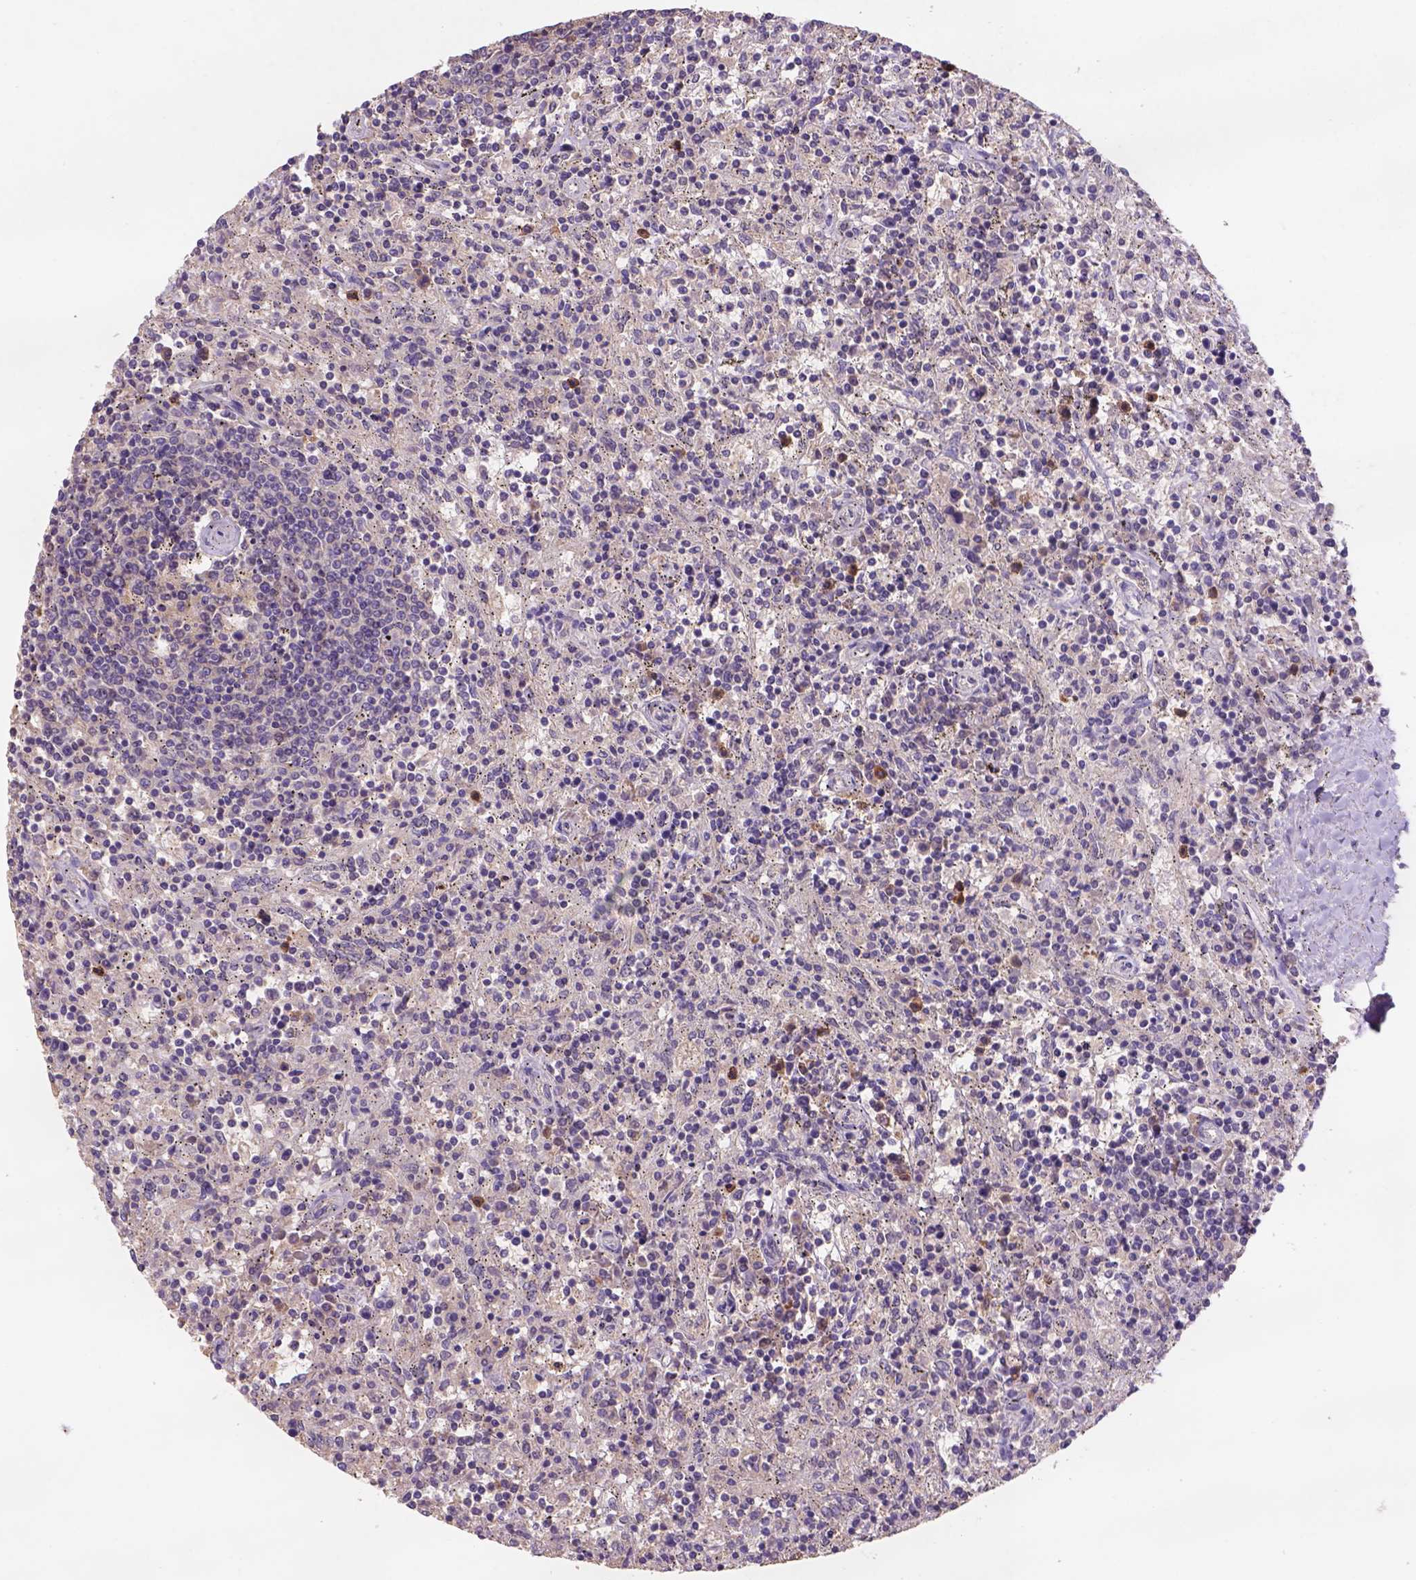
{"staining": {"intensity": "weak", "quantity": ">75%", "location": "cytoplasmic/membranous,nuclear"}, "tissue": "lymphoma", "cell_type": "Tumor cells", "image_type": "cancer", "snomed": [{"axis": "morphology", "description": "Malignant lymphoma, non-Hodgkin's type, Low grade"}, {"axis": "topography", "description": "Spleen"}], "caption": "Immunohistochemistry (IHC) (DAB) staining of human low-grade malignant lymphoma, non-Hodgkin's type exhibits weak cytoplasmic/membranous and nuclear protein expression in approximately >75% of tumor cells.", "gene": "SCML4", "patient": {"sex": "male", "age": 62}}